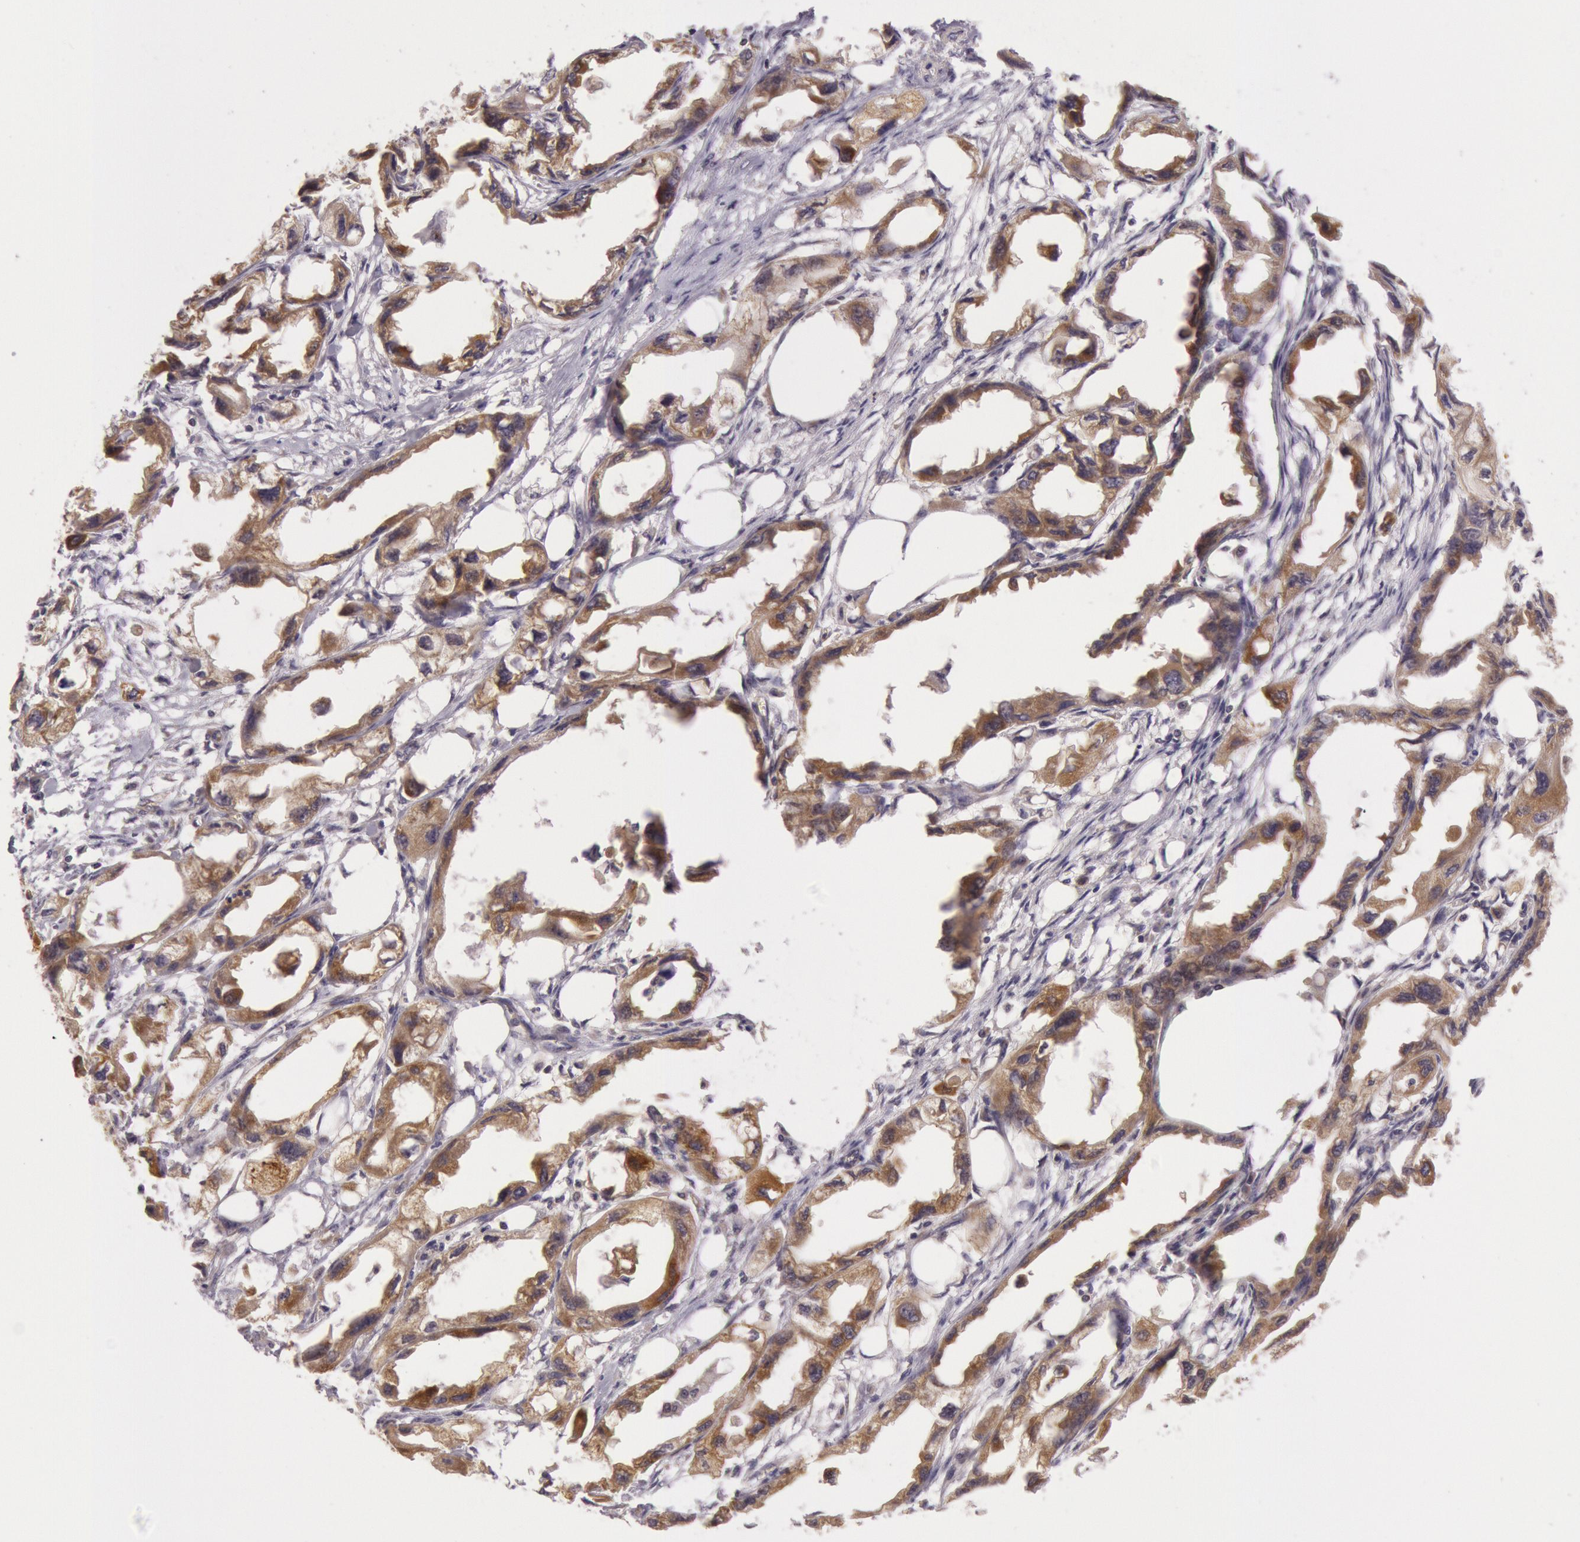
{"staining": {"intensity": "strong", "quantity": ">75%", "location": "cytoplasmic/membranous"}, "tissue": "endometrial cancer", "cell_type": "Tumor cells", "image_type": "cancer", "snomed": [{"axis": "morphology", "description": "Adenocarcinoma, NOS"}, {"axis": "topography", "description": "Endometrium"}], "caption": "IHC histopathology image of endometrial adenocarcinoma stained for a protein (brown), which shows high levels of strong cytoplasmic/membranous staining in approximately >75% of tumor cells.", "gene": "CDK16", "patient": {"sex": "female", "age": 67}}